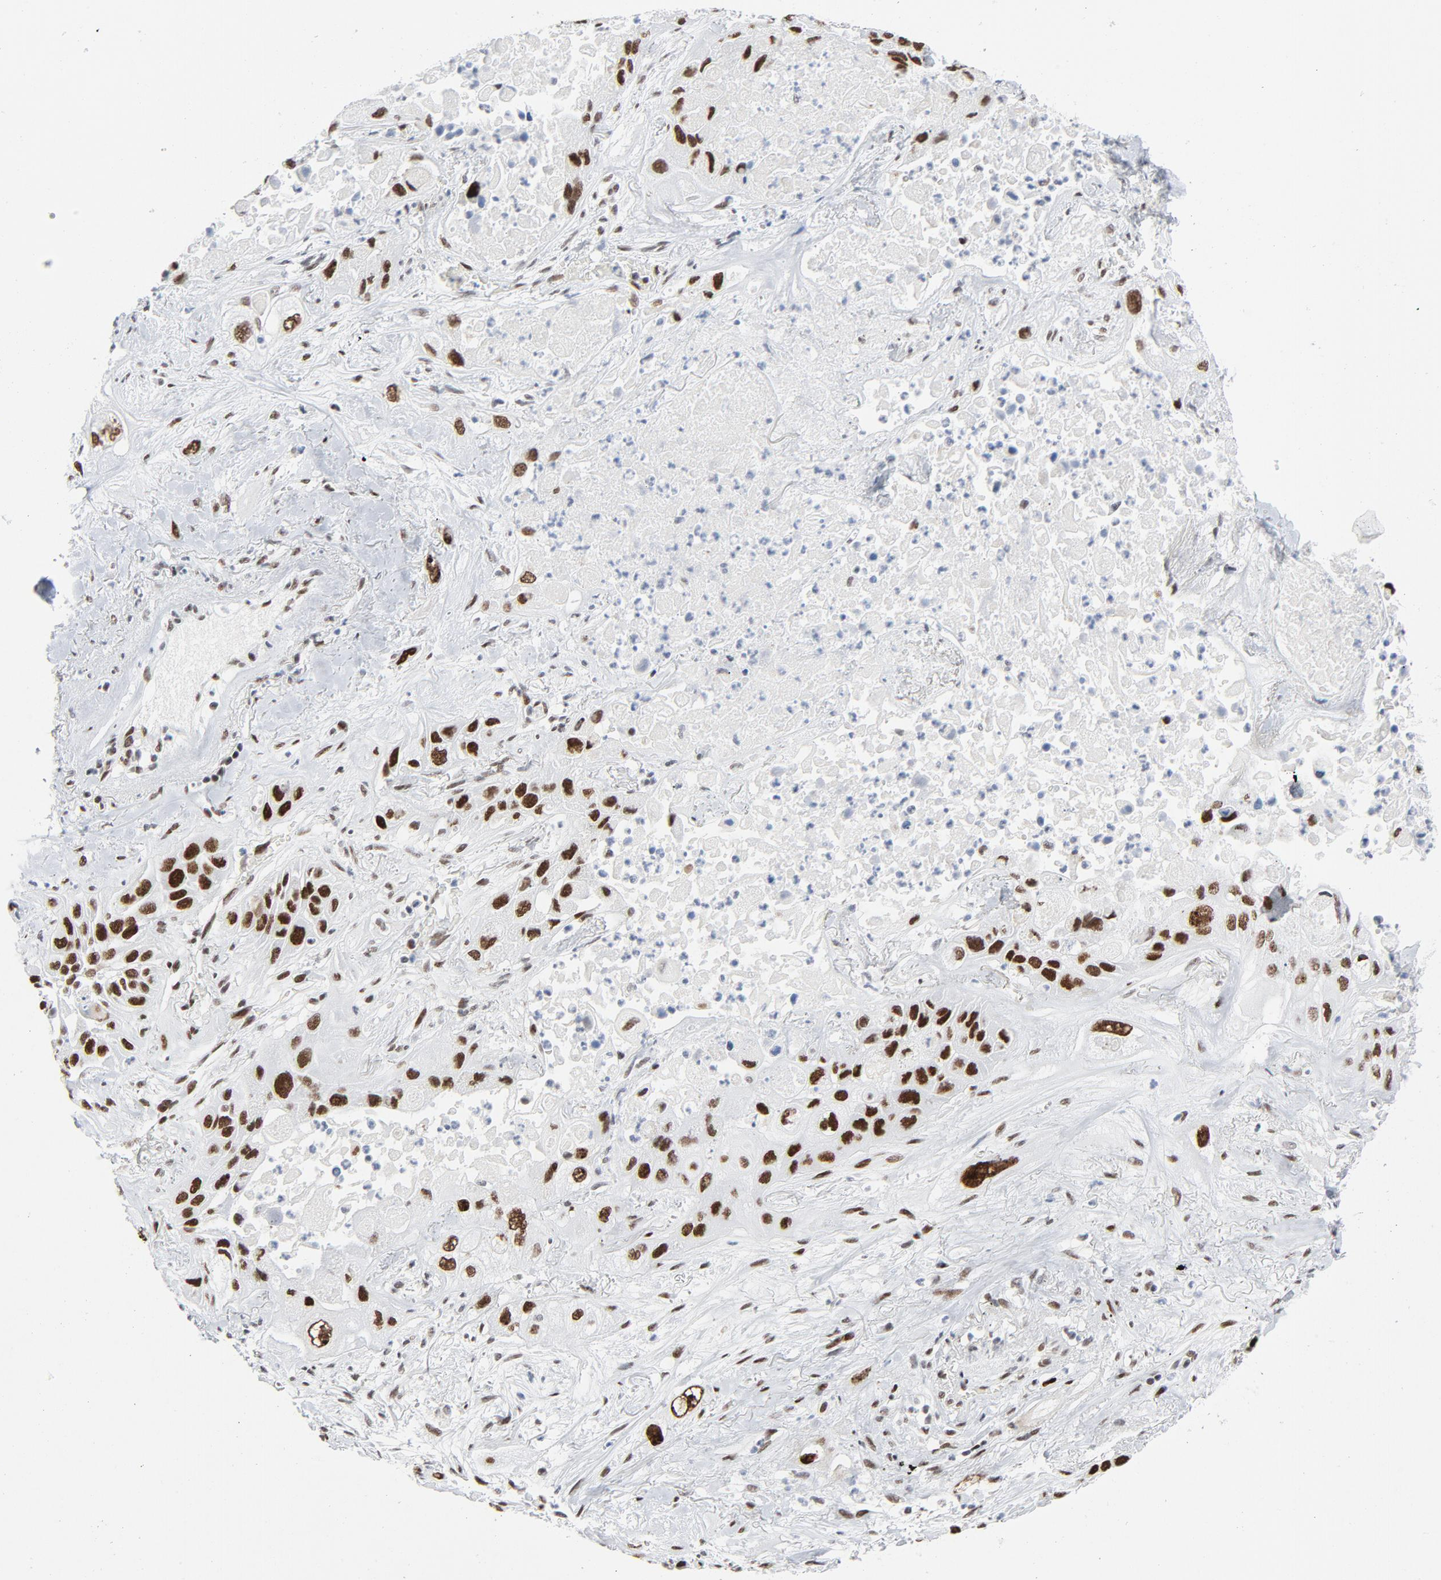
{"staining": {"intensity": "strong", "quantity": ">75%", "location": "nuclear"}, "tissue": "lung cancer", "cell_type": "Tumor cells", "image_type": "cancer", "snomed": [{"axis": "morphology", "description": "Squamous cell carcinoma, NOS"}, {"axis": "topography", "description": "Lung"}], "caption": "Protein analysis of lung cancer tissue shows strong nuclear positivity in approximately >75% of tumor cells. The staining was performed using DAB (3,3'-diaminobenzidine) to visualize the protein expression in brown, while the nuclei were stained in blue with hematoxylin (Magnification: 20x).", "gene": "HSF1", "patient": {"sex": "female", "age": 76}}